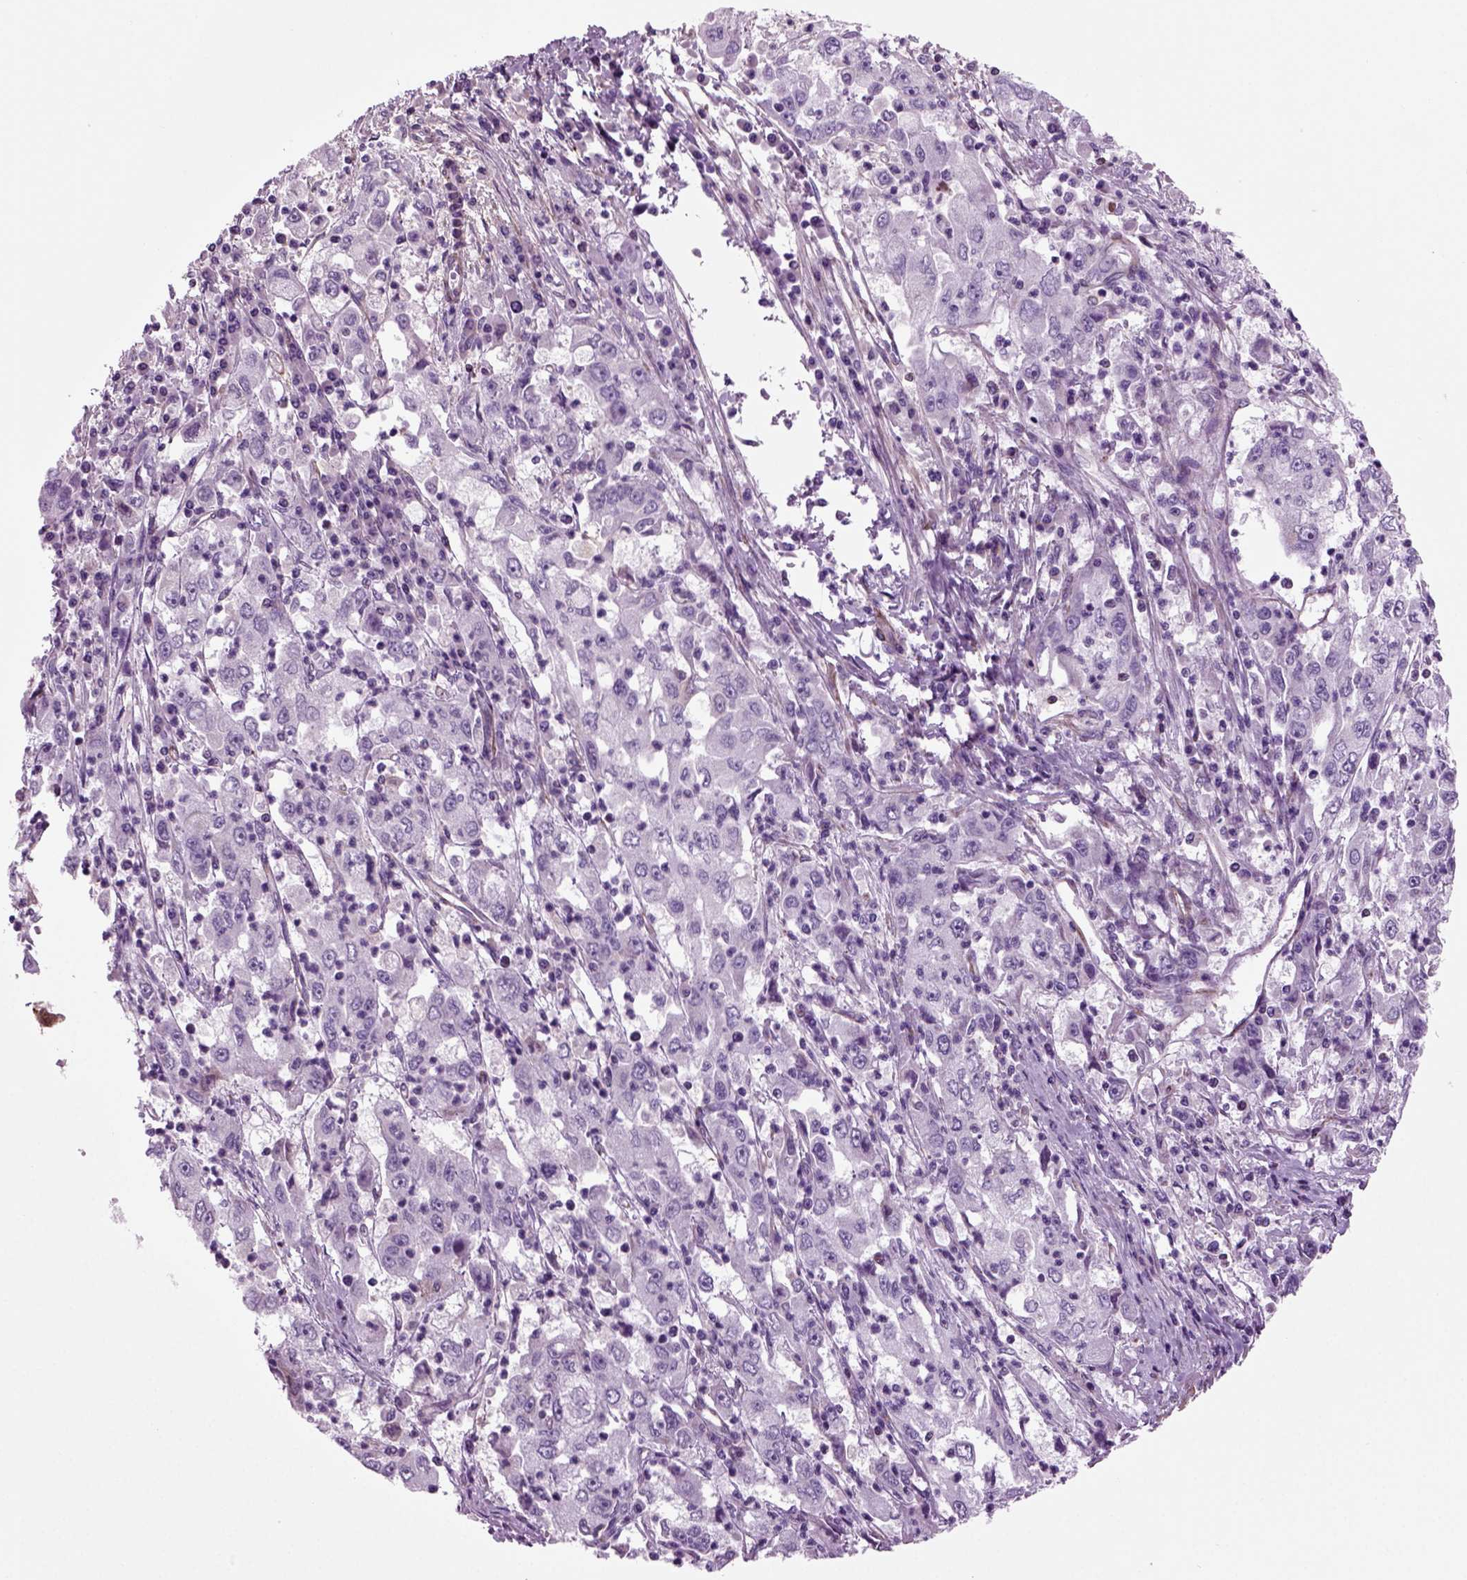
{"staining": {"intensity": "negative", "quantity": "none", "location": "none"}, "tissue": "cervical cancer", "cell_type": "Tumor cells", "image_type": "cancer", "snomed": [{"axis": "morphology", "description": "Squamous cell carcinoma, NOS"}, {"axis": "topography", "description": "Cervix"}], "caption": "DAB immunohistochemical staining of human squamous cell carcinoma (cervical) shows no significant staining in tumor cells.", "gene": "ACER3", "patient": {"sex": "female", "age": 36}}